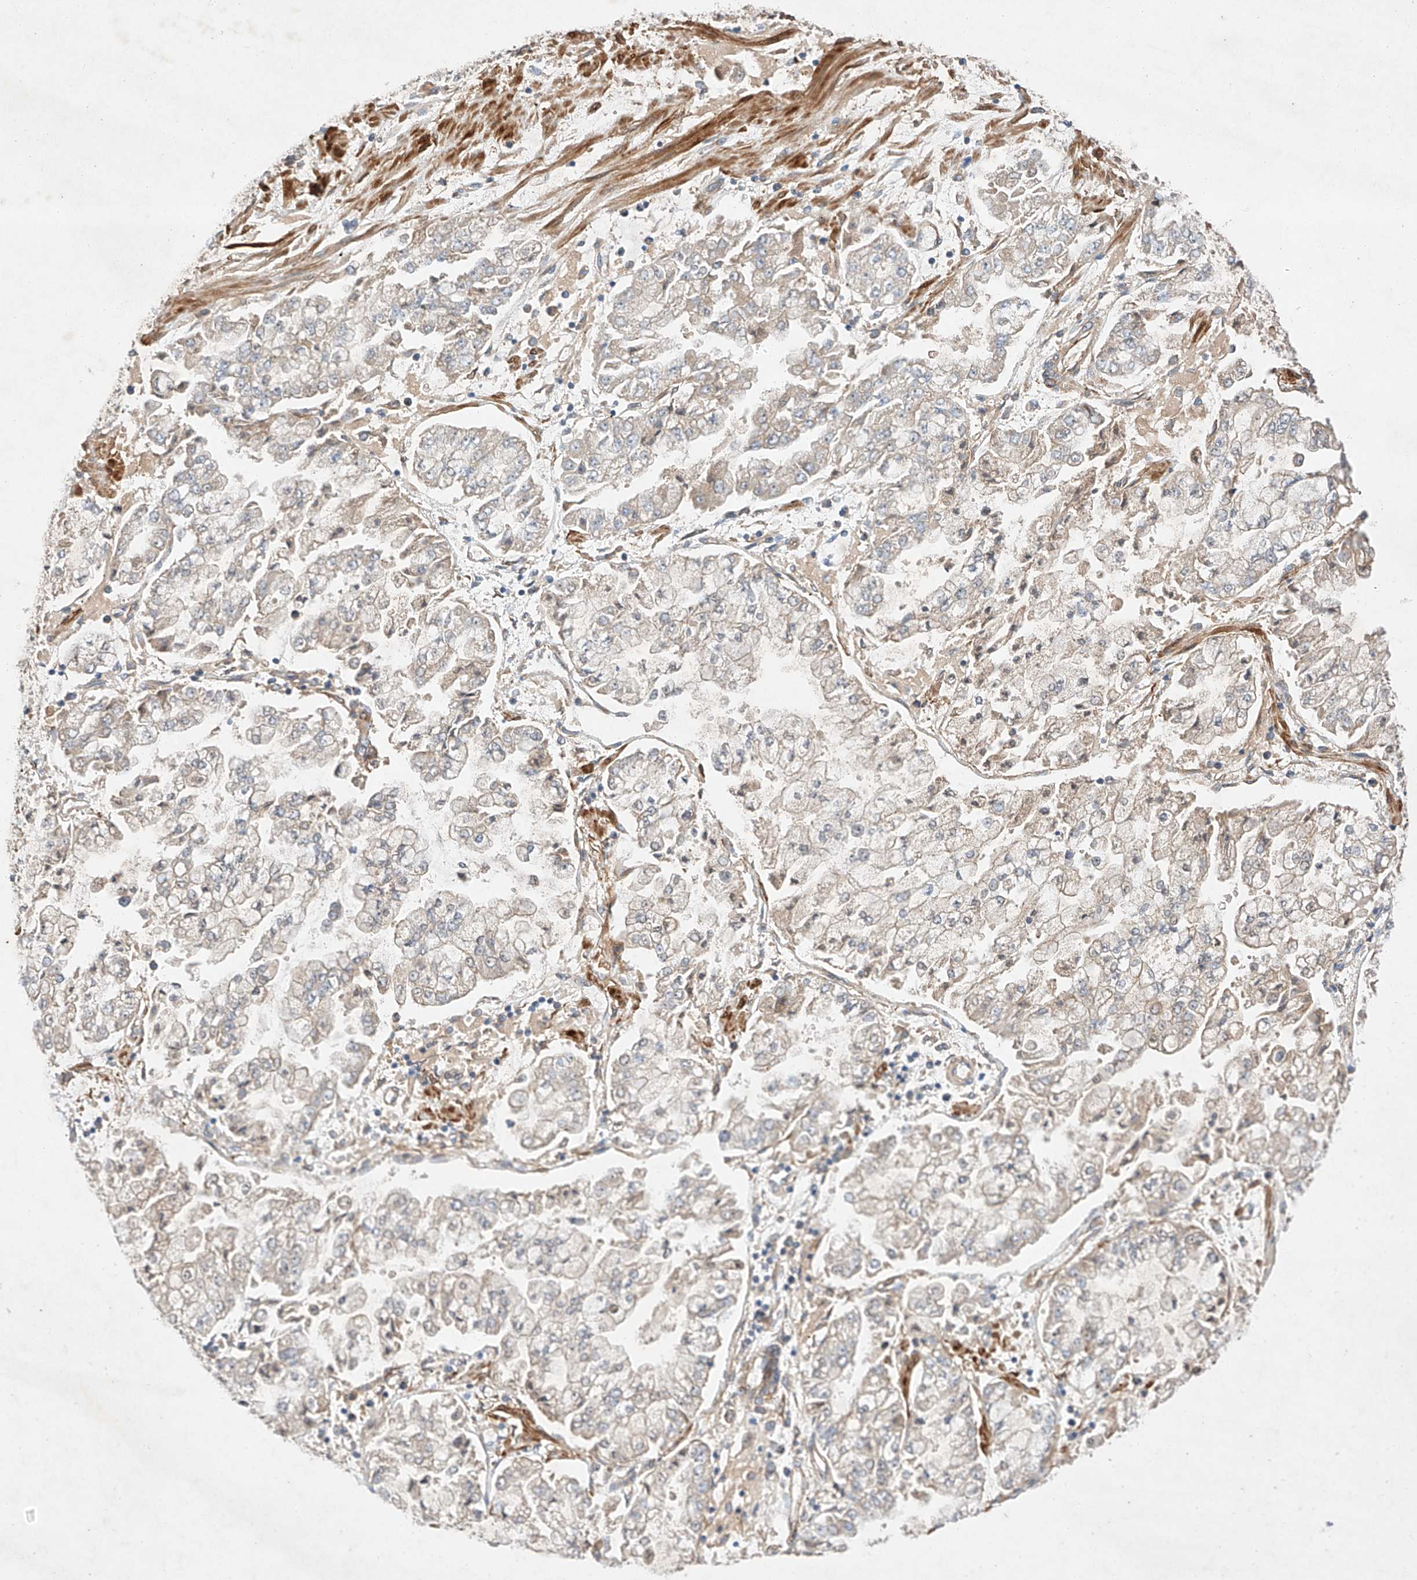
{"staining": {"intensity": "negative", "quantity": "none", "location": "none"}, "tissue": "stomach cancer", "cell_type": "Tumor cells", "image_type": "cancer", "snomed": [{"axis": "morphology", "description": "Adenocarcinoma, NOS"}, {"axis": "topography", "description": "Stomach"}], "caption": "High power microscopy micrograph of an immunohistochemistry (IHC) histopathology image of stomach adenocarcinoma, revealing no significant positivity in tumor cells. The staining is performed using DAB (3,3'-diaminobenzidine) brown chromogen with nuclei counter-stained in using hematoxylin.", "gene": "RAB23", "patient": {"sex": "male", "age": 76}}